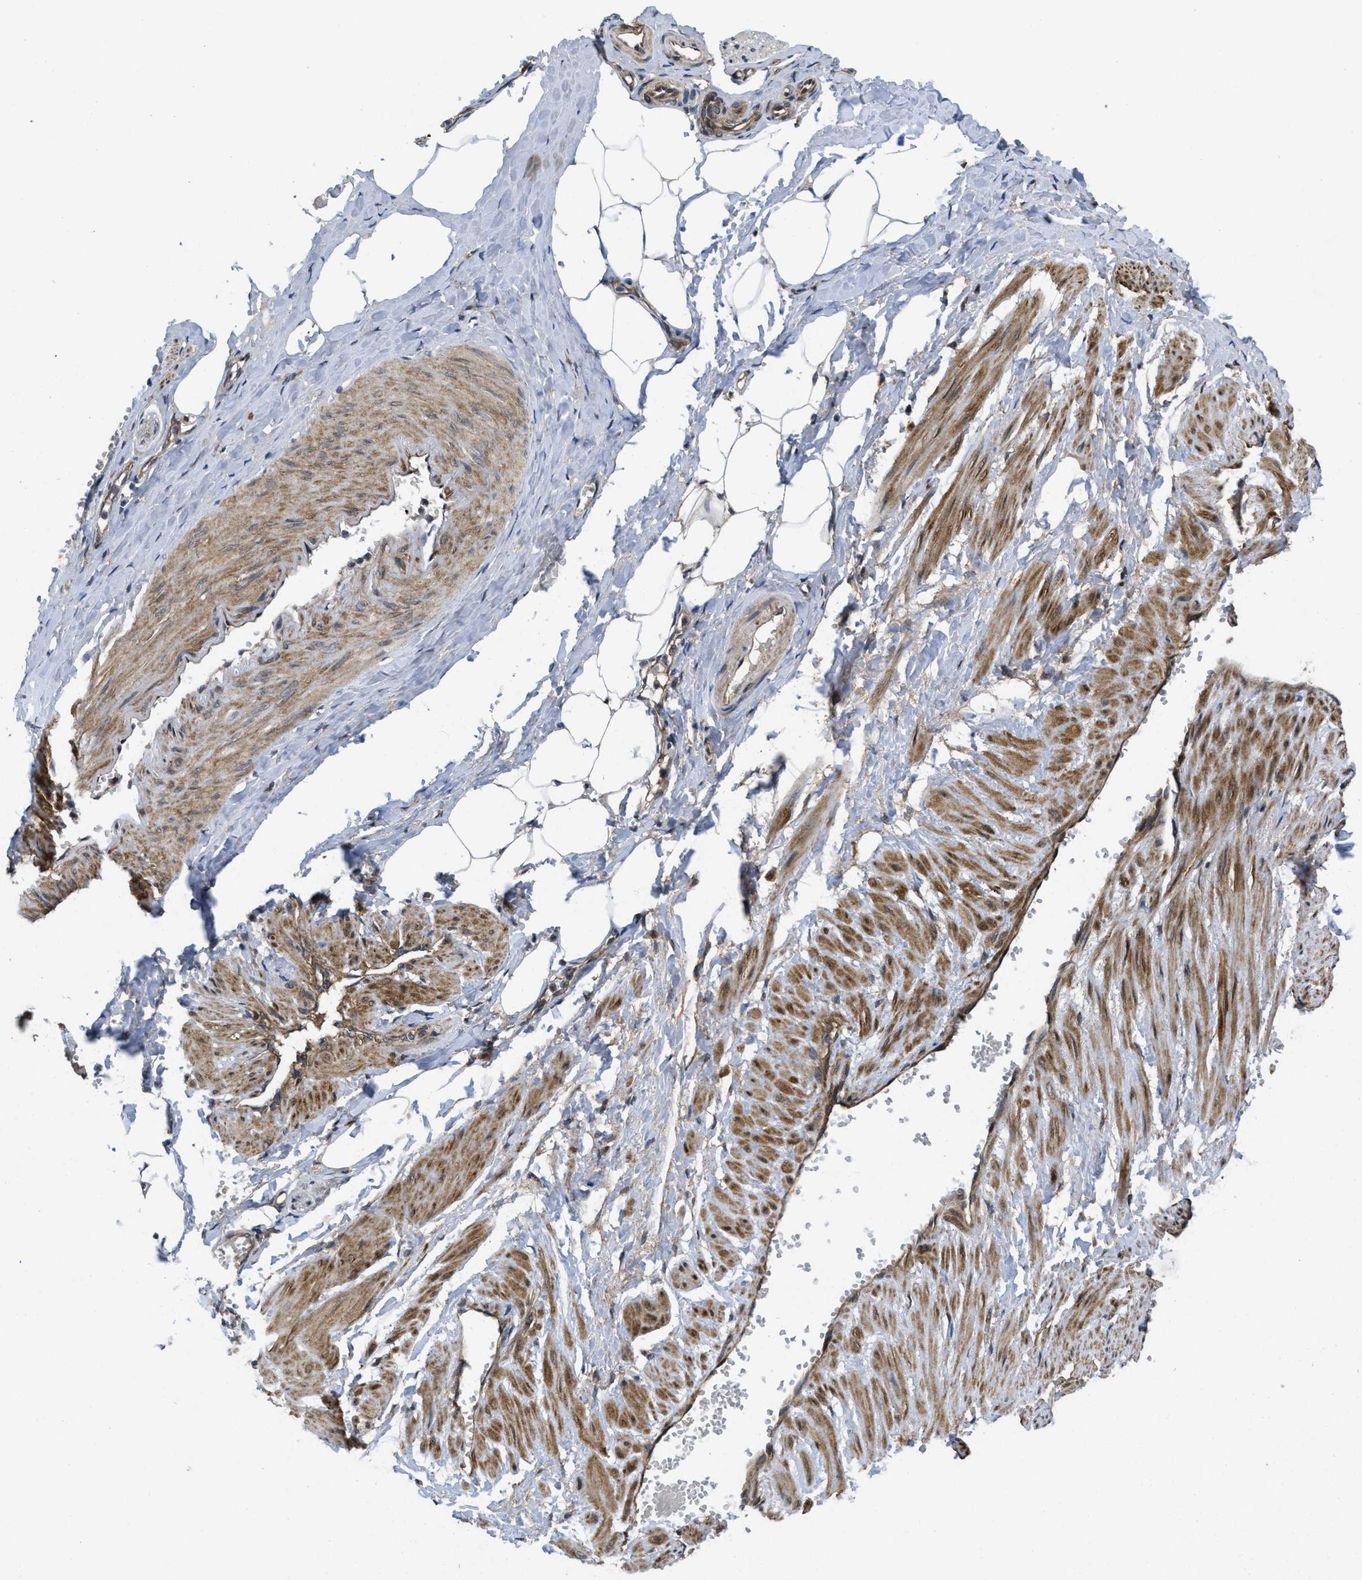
{"staining": {"intensity": "weak", "quantity": ">75%", "location": "cytoplasmic/membranous"}, "tissue": "adipose tissue", "cell_type": "Adipocytes", "image_type": "normal", "snomed": [{"axis": "morphology", "description": "Normal tissue, NOS"}, {"axis": "topography", "description": "Soft tissue"}, {"axis": "topography", "description": "Vascular tissue"}], "caption": "Immunohistochemical staining of normal adipose tissue exhibits low levels of weak cytoplasmic/membranous expression in about >75% of adipocytes.", "gene": "FZD6", "patient": {"sex": "female", "age": 35}}